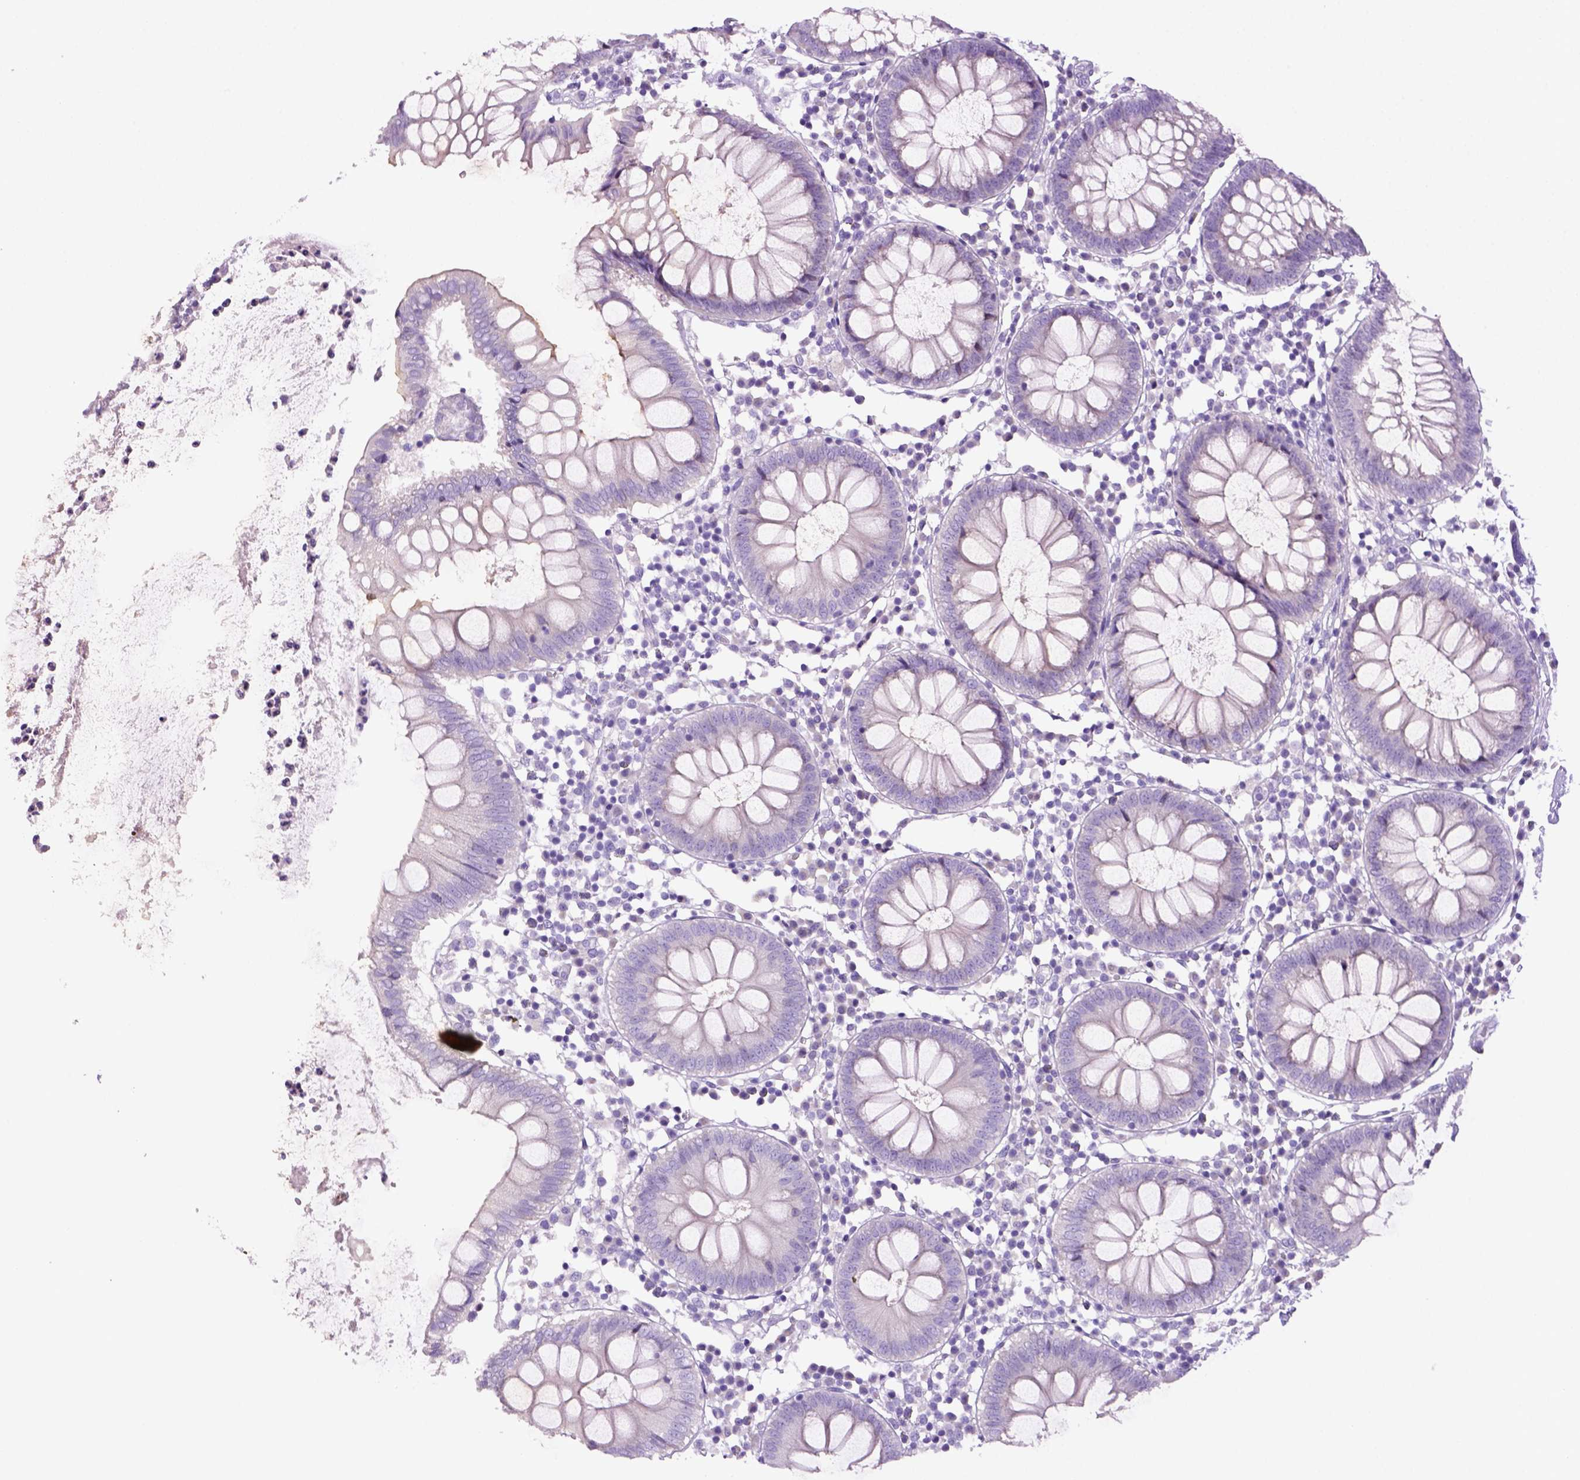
{"staining": {"intensity": "negative", "quantity": "none", "location": "none"}, "tissue": "colon", "cell_type": "Endothelial cells", "image_type": "normal", "snomed": [{"axis": "morphology", "description": "Normal tissue, NOS"}, {"axis": "morphology", "description": "Adenocarcinoma, NOS"}, {"axis": "topography", "description": "Colon"}], "caption": "Immunohistochemistry of benign human colon demonstrates no expression in endothelial cells.", "gene": "DNAH11", "patient": {"sex": "male", "age": 83}}